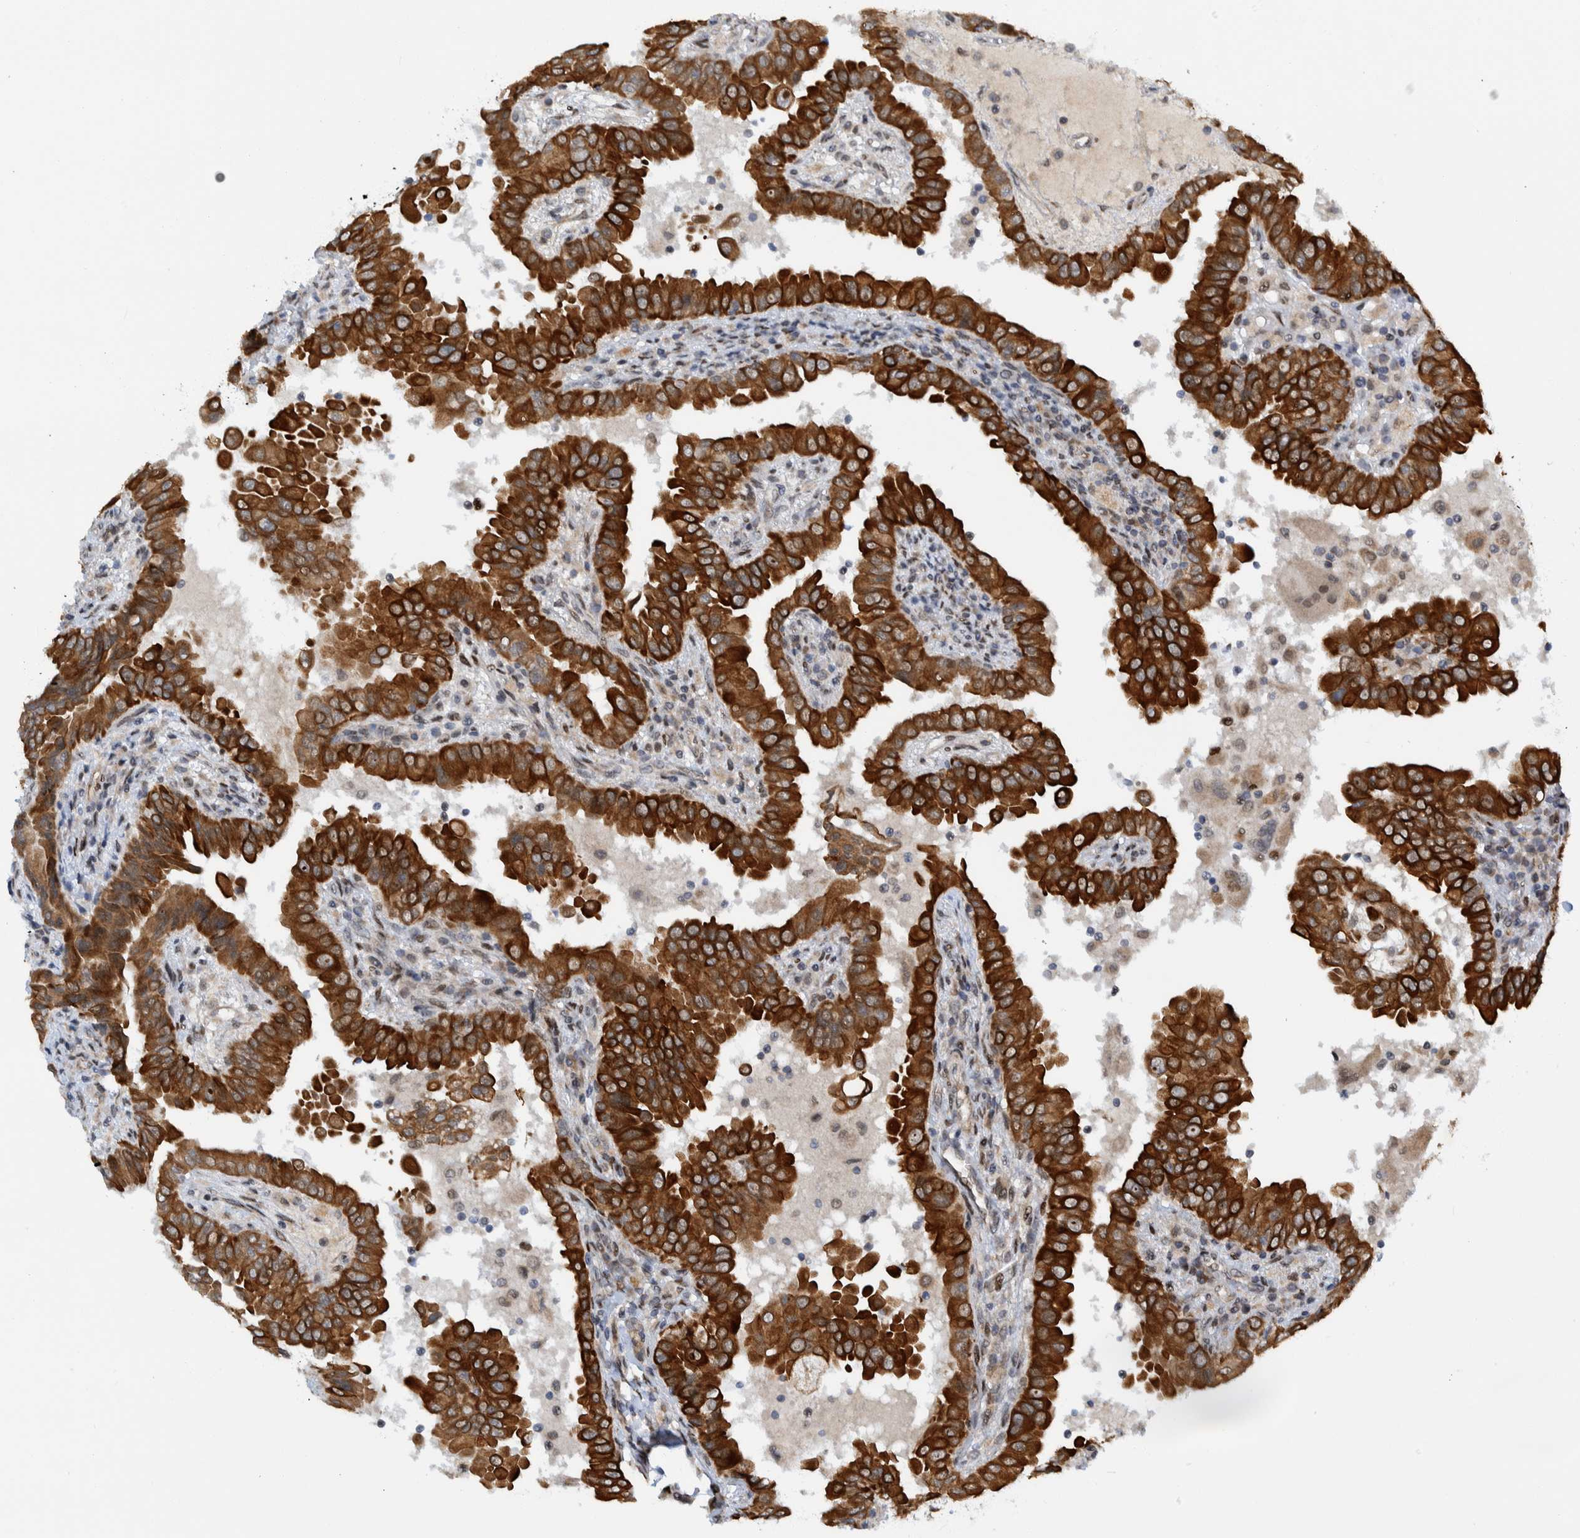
{"staining": {"intensity": "strong", "quantity": ">75%", "location": "cytoplasmic/membranous"}, "tissue": "thyroid cancer", "cell_type": "Tumor cells", "image_type": "cancer", "snomed": [{"axis": "morphology", "description": "Papillary adenocarcinoma, NOS"}, {"axis": "topography", "description": "Thyroid gland"}], "caption": "IHC (DAB) staining of human thyroid cancer (papillary adenocarcinoma) reveals strong cytoplasmic/membranous protein expression in approximately >75% of tumor cells.", "gene": "CCDC57", "patient": {"sex": "male", "age": 33}}